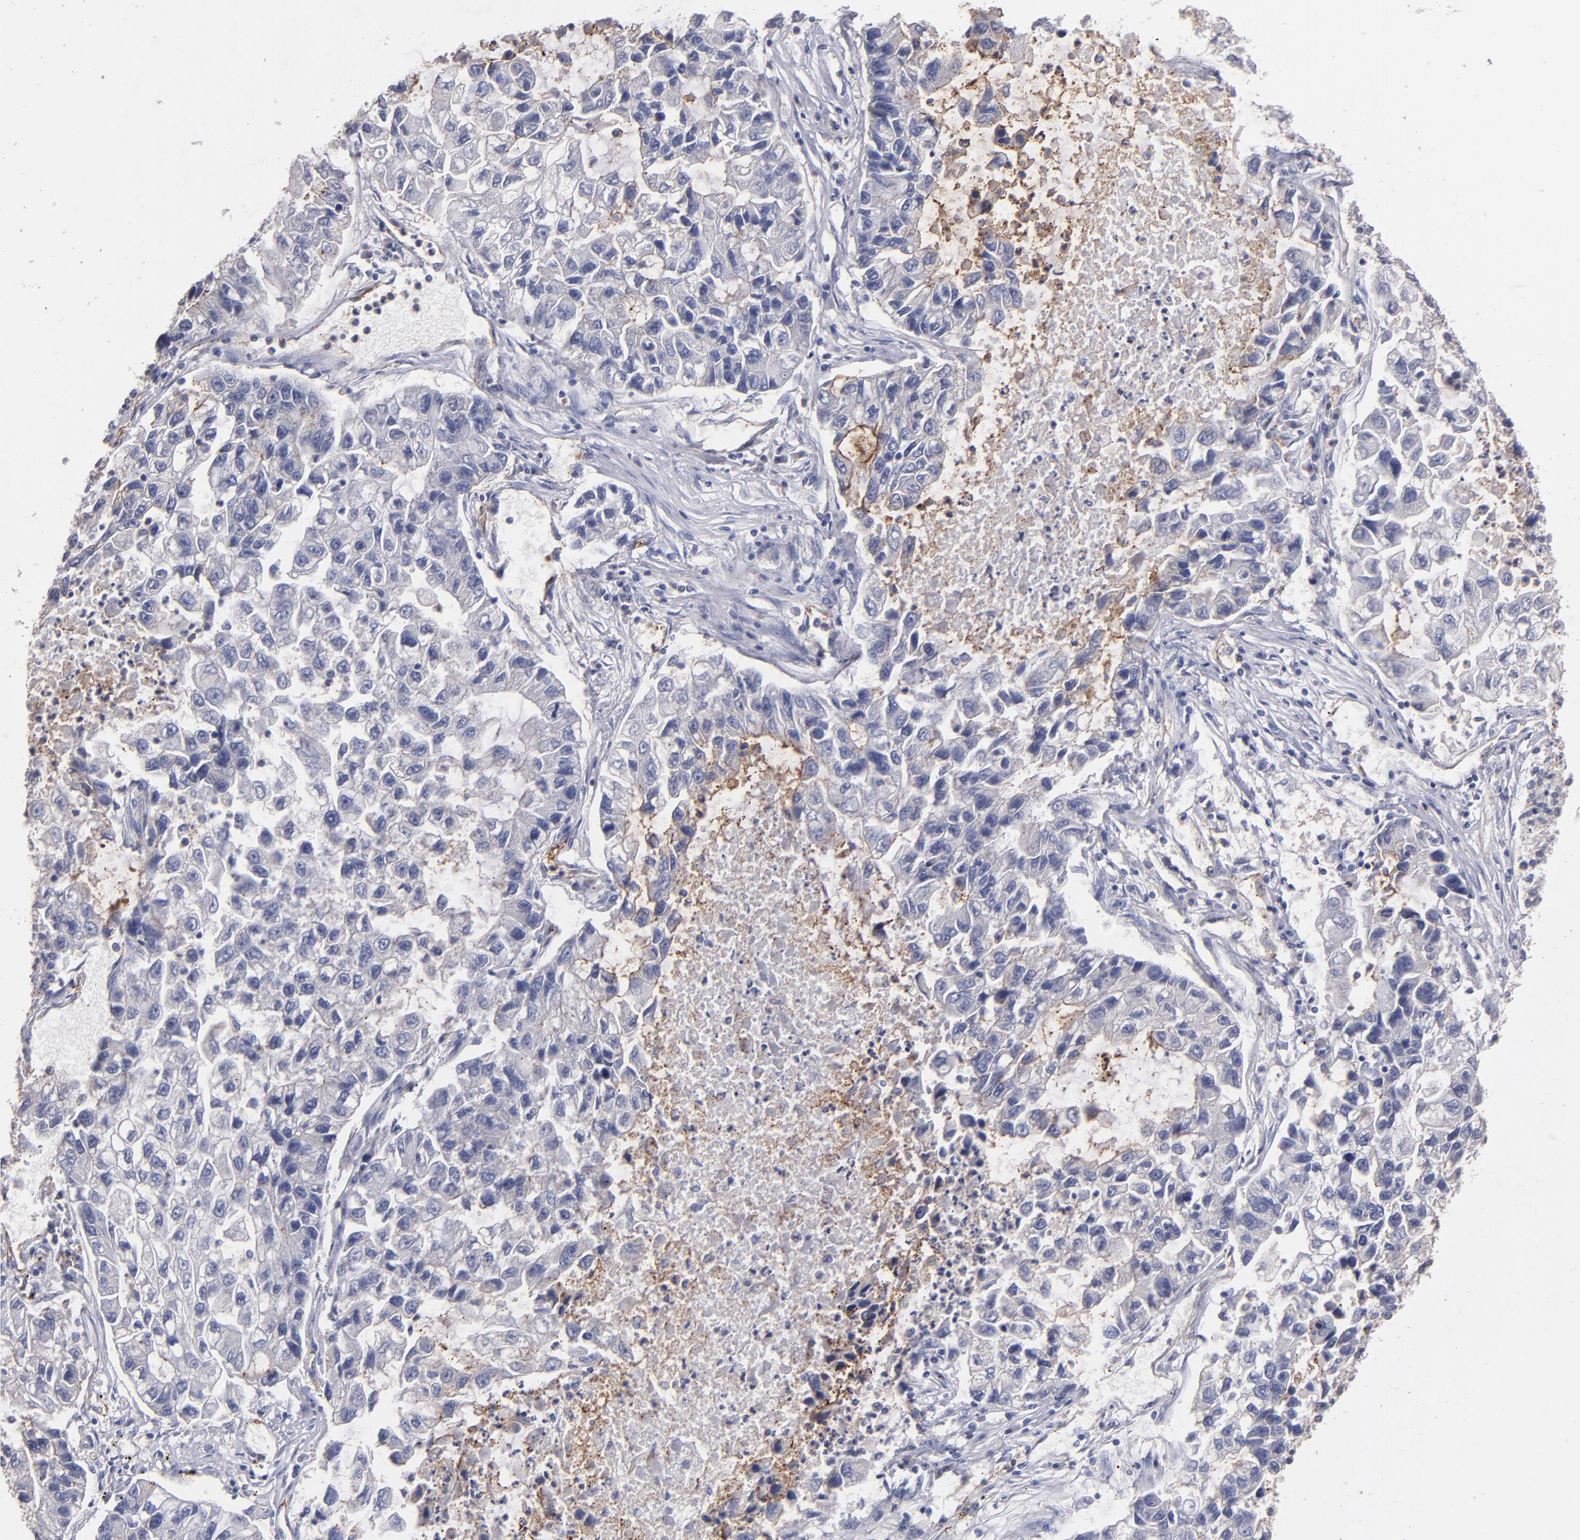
{"staining": {"intensity": "negative", "quantity": "none", "location": "none"}, "tissue": "lung cancer", "cell_type": "Tumor cells", "image_type": "cancer", "snomed": [{"axis": "morphology", "description": "Adenocarcinoma, NOS"}, {"axis": "topography", "description": "Lung"}], "caption": "Tumor cells are negative for brown protein staining in lung cancer. (Immunohistochemistry, brightfield microscopy, high magnification).", "gene": "CLDN5", "patient": {"sex": "female", "age": 51}}